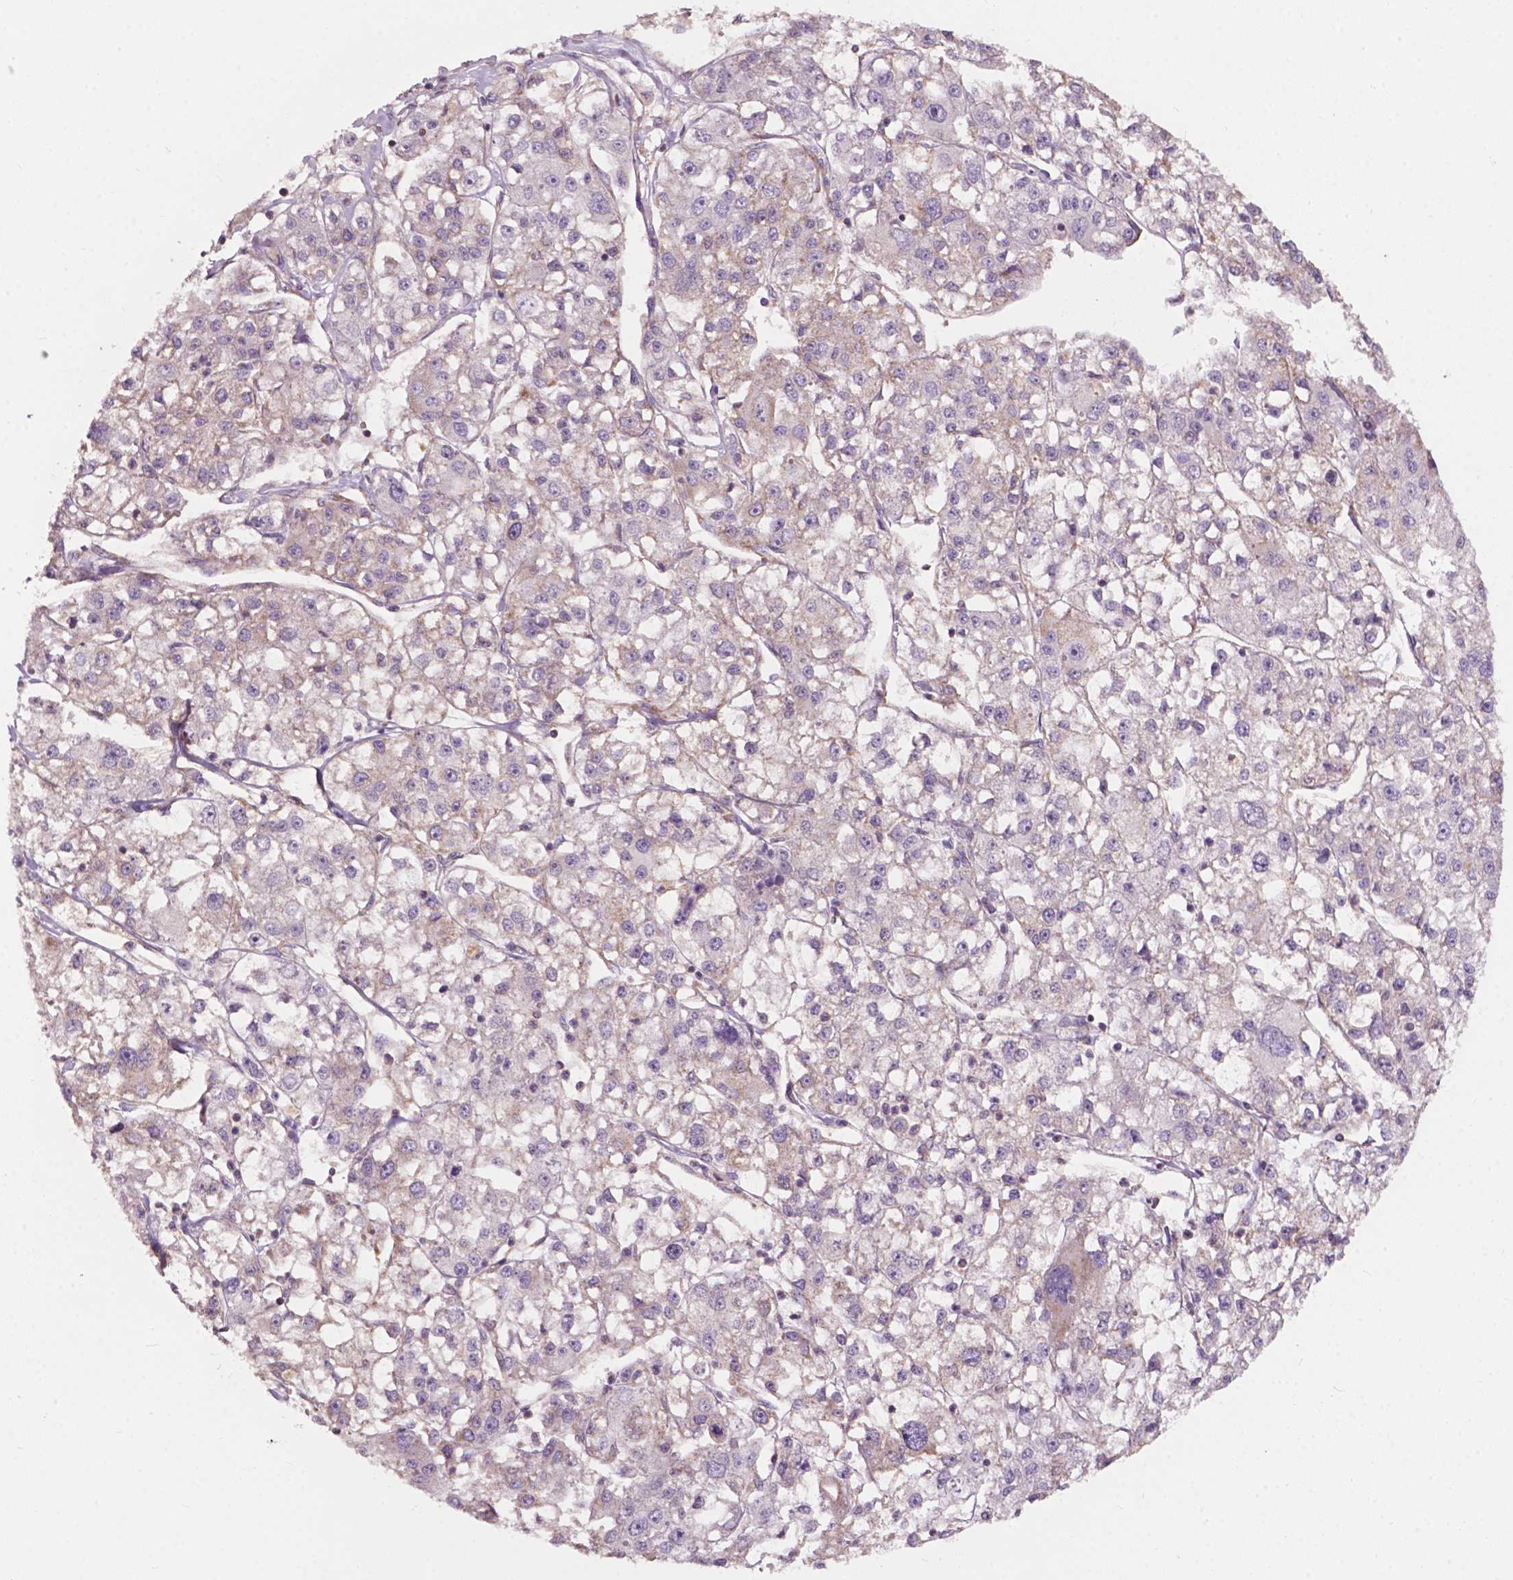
{"staining": {"intensity": "weak", "quantity": "<25%", "location": "cytoplasmic/membranous"}, "tissue": "liver cancer", "cell_type": "Tumor cells", "image_type": "cancer", "snomed": [{"axis": "morphology", "description": "Carcinoma, Hepatocellular, NOS"}, {"axis": "topography", "description": "Liver"}], "caption": "An immunohistochemistry photomicrograph of hepatocellular carcinoma (liver) is shown. There is no staining in tumor cells of hepatocellular carcinoma (liver).", "gene": "NDUFA10", "patient": {"sex": "male", "age": 56}}